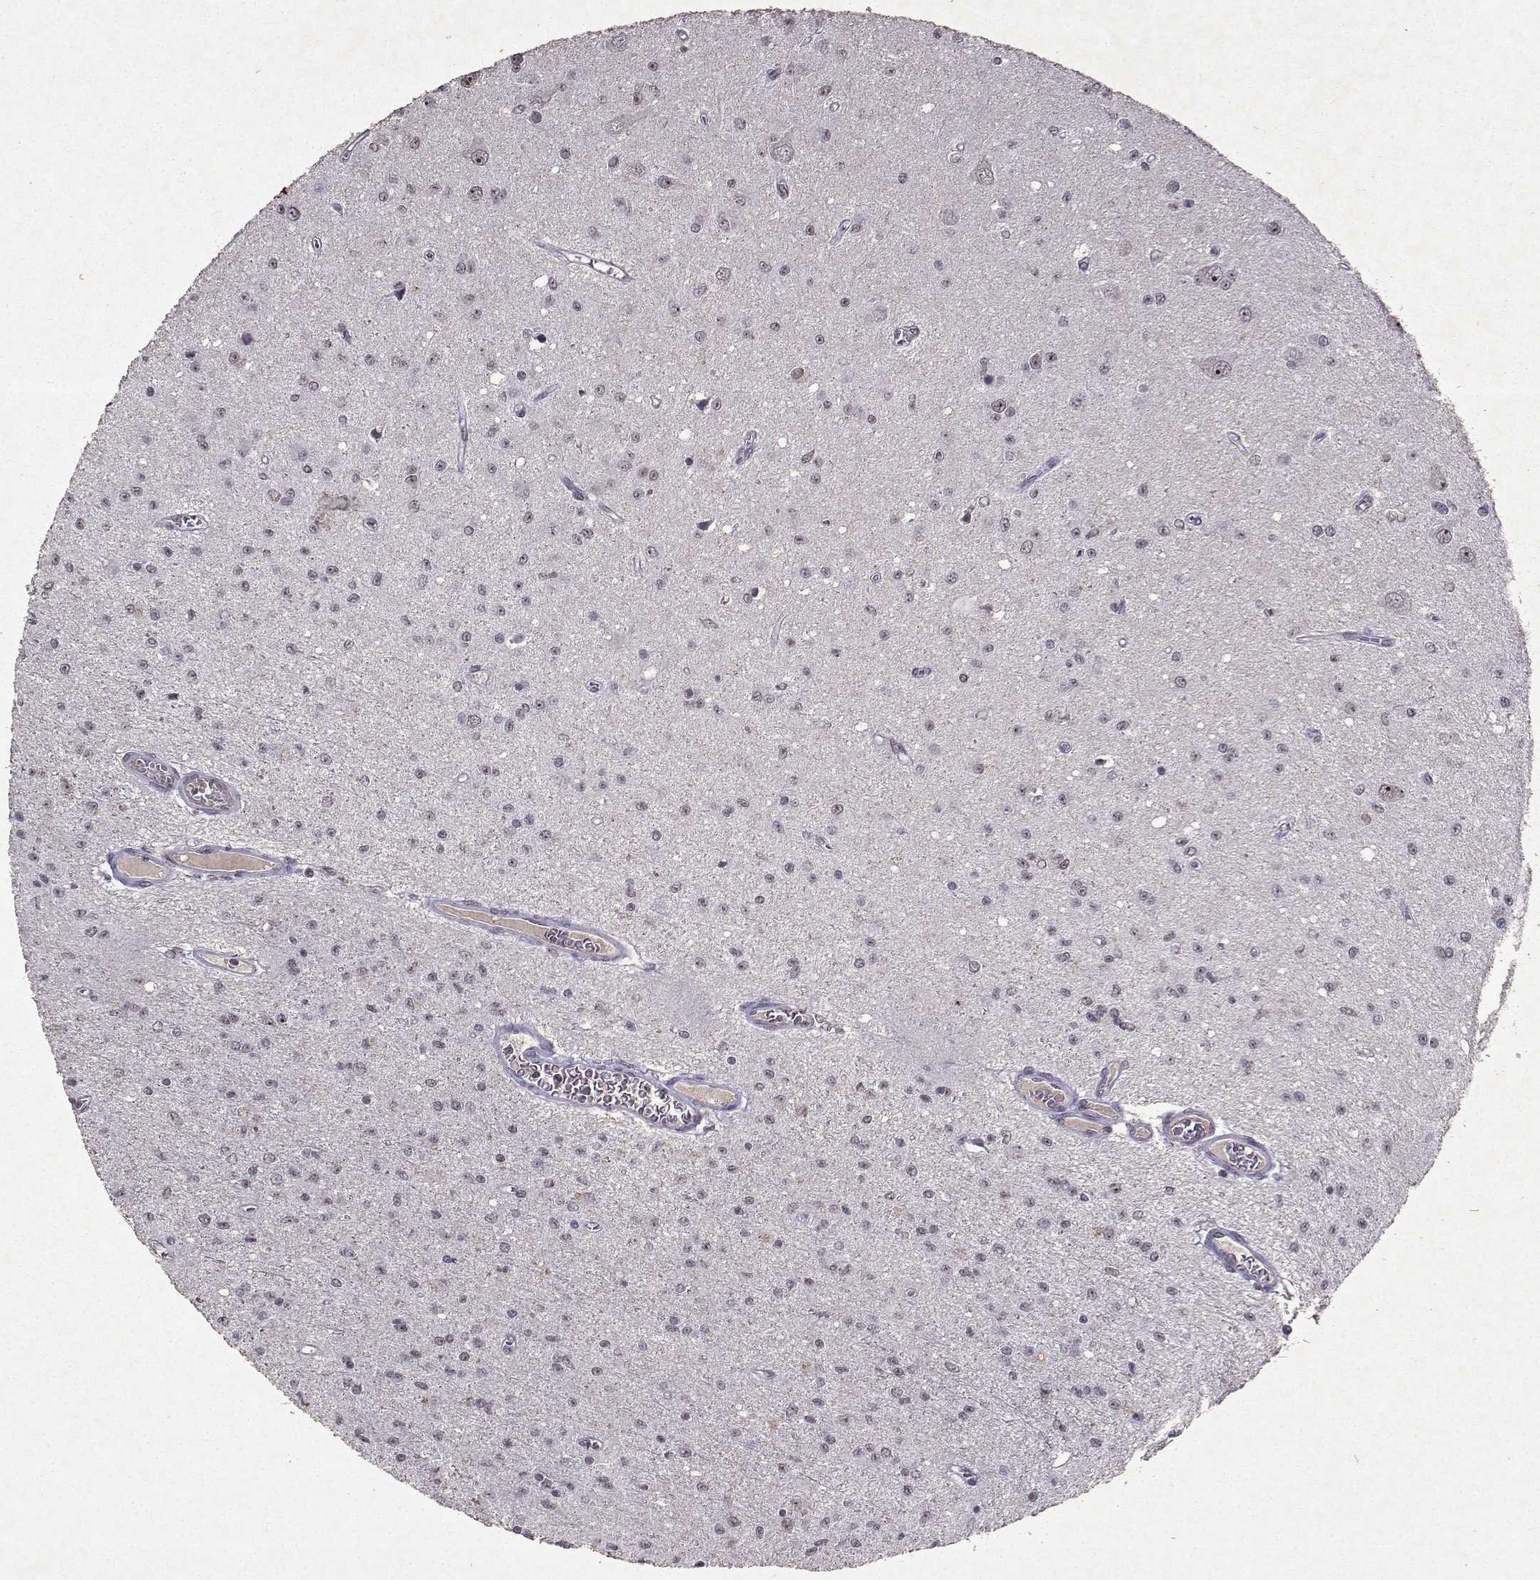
{"staining": {"intensity": "negative", "quantity": "none", "location": "none"}, "tissue": "glioma", "cell_type": "Tumor cells", "image_type": "cancer", "snomed": [{"axis": "morphology", "description": "Glioma, malignant, Low grade"}, {"axis": "topography", "description": "Brain"}], "caption": "The immunohistochemistry image has no significant expression in tumor cells of malignant glioma (low-grade) tissue.", "gene": "DDX56", "patient": {"sex": "female", "age": 45}}